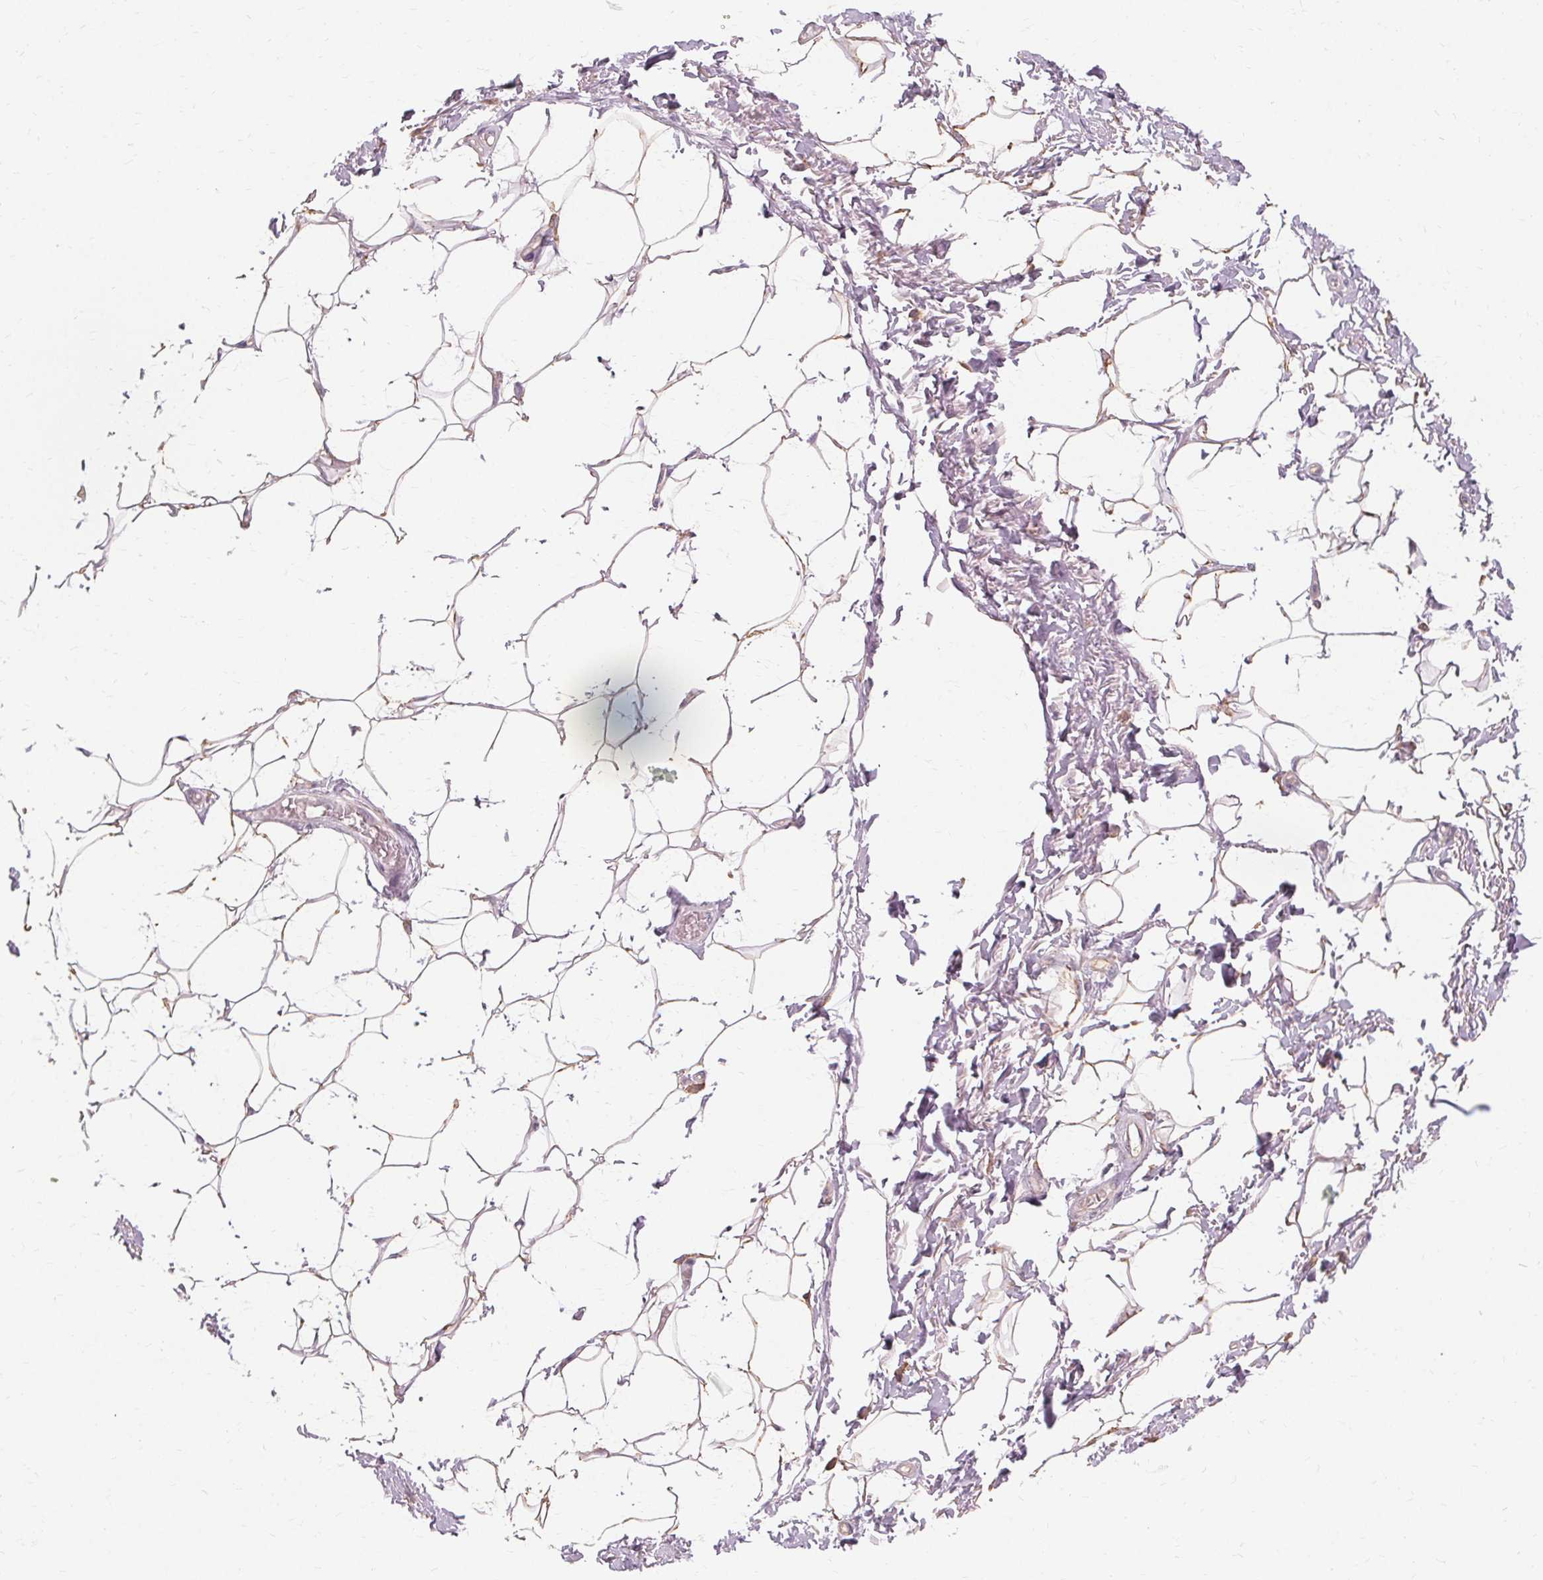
{"staining": {"intensity": "weak", "quantity": ">75%", "location": "cytoplasmic/membranous"}, "tissue": "adipose tissue", "cell_type": "Adipocytes", "image_type": "normal", "snomed": [{"axis": "morphology", "description": "Normal tissue, NOS"}, {"axis": "topography", "description": "Peripheral nerve tissue"}], "caption": "Immunohistochemistry micrograph of benign adipose tissue stained for a protein (brown), which reveals low levels of weak cytoplasmic/membranous staining in about >75% of adipocytes.", "gene": "IFNGR1", "patient": {"sex": "male", "age": 51}}